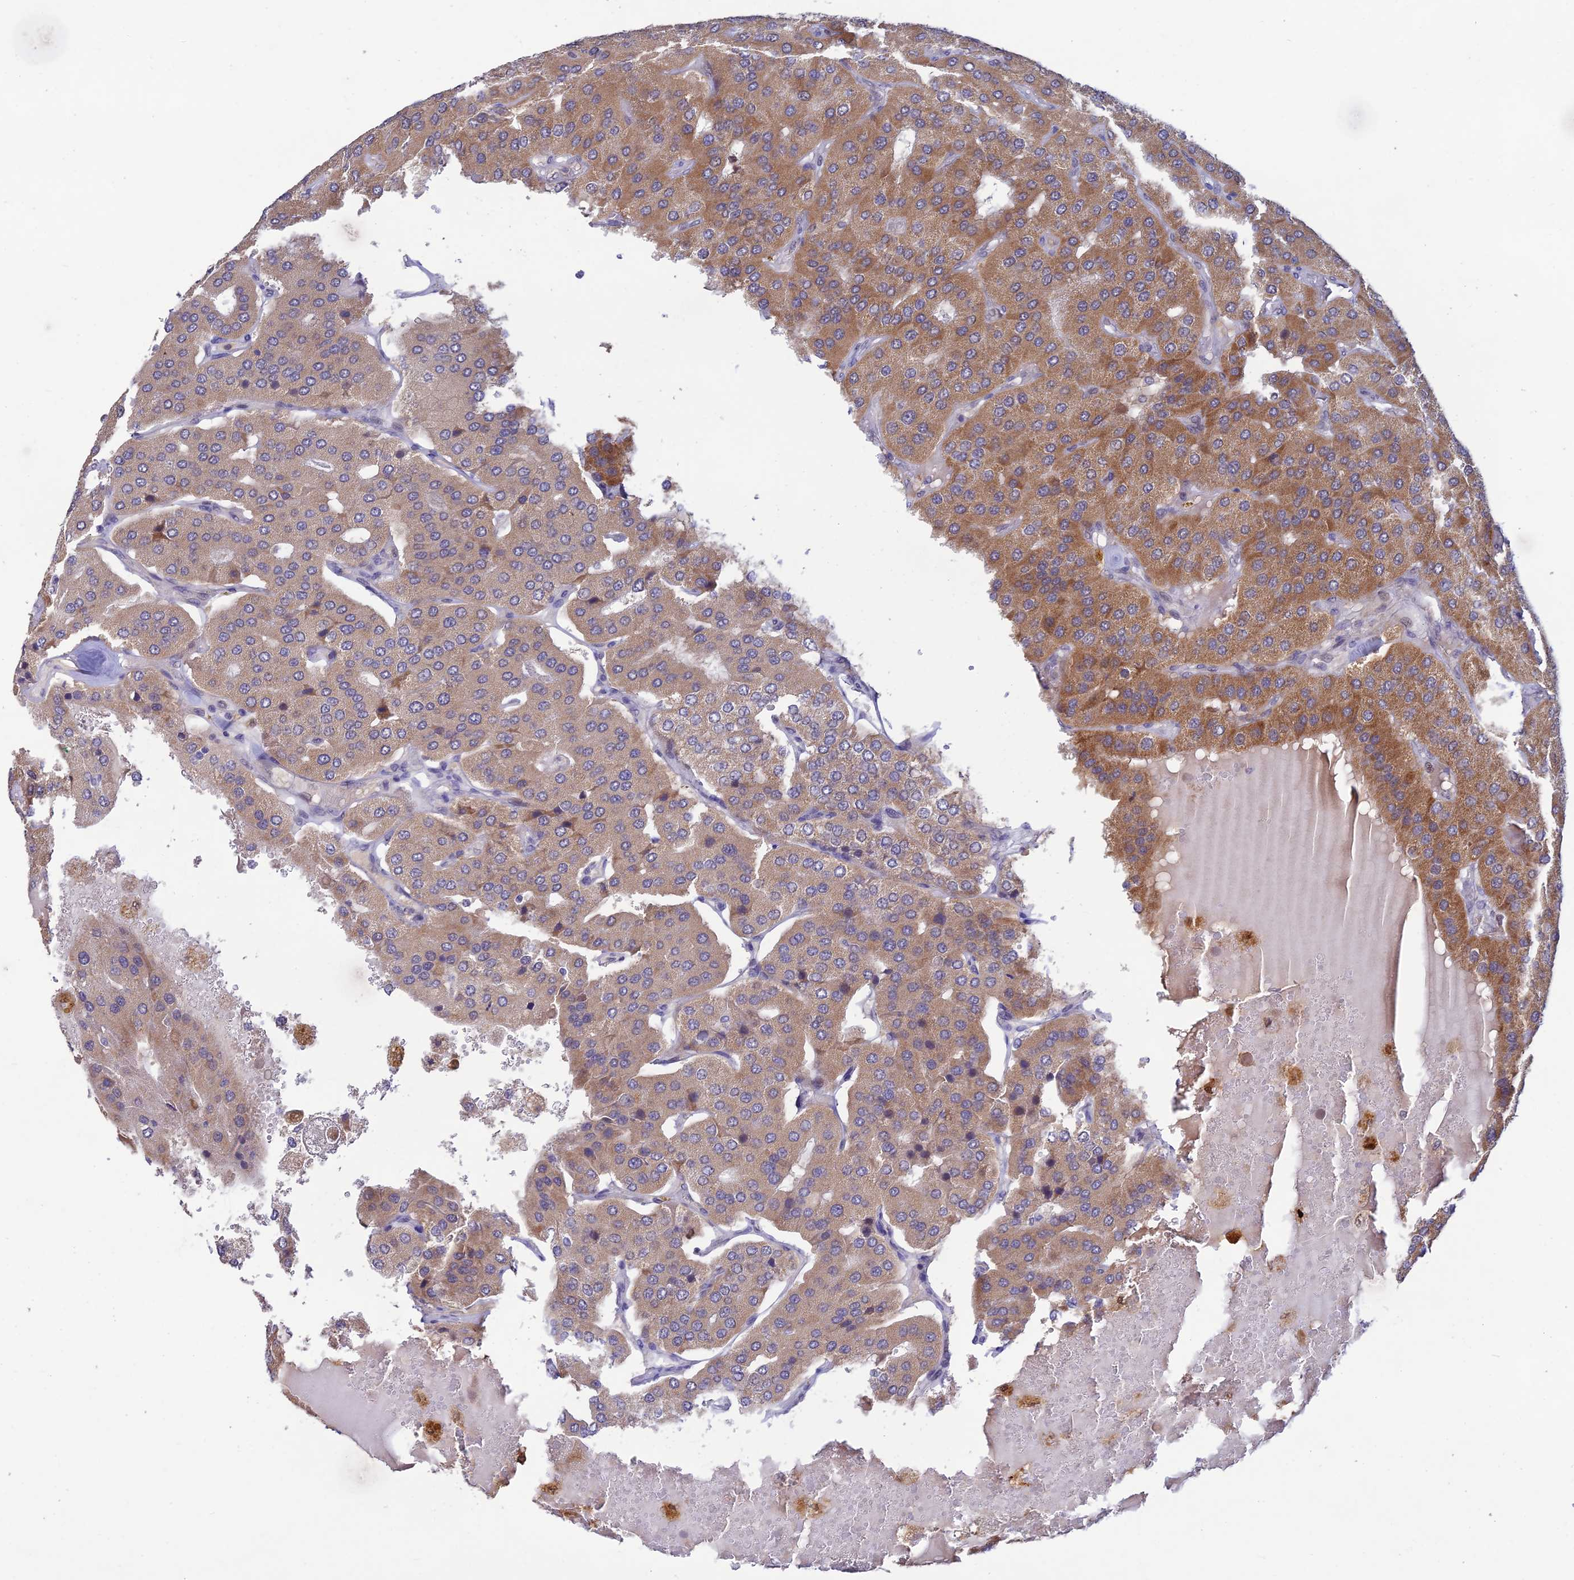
{"staining": {"intensity": "moderate", "quantity": "25%-75%", "location": "cytoplasmic/membranous"}, "tissue": "parathyroid gland", "cell_type": "Glandular cells", "image_type": "normal", "snomed": [{"axis": "morphology", "description": "Normal tissue, NOS"}, {"axis": "morphology", "description": "Adenoma, NOS"}, {"axis": "topography", "description": "Parathyroid gland"}], "caption": "This micrograph reveals immunohistochemistry staining of normal parathyroid gland, with medium moderate cytoplasmic/membranous expression in approximately 25%-75% of glandular cells.", "gene": "FASTKD5", "patient": {"sex": "female", "age": 86}}